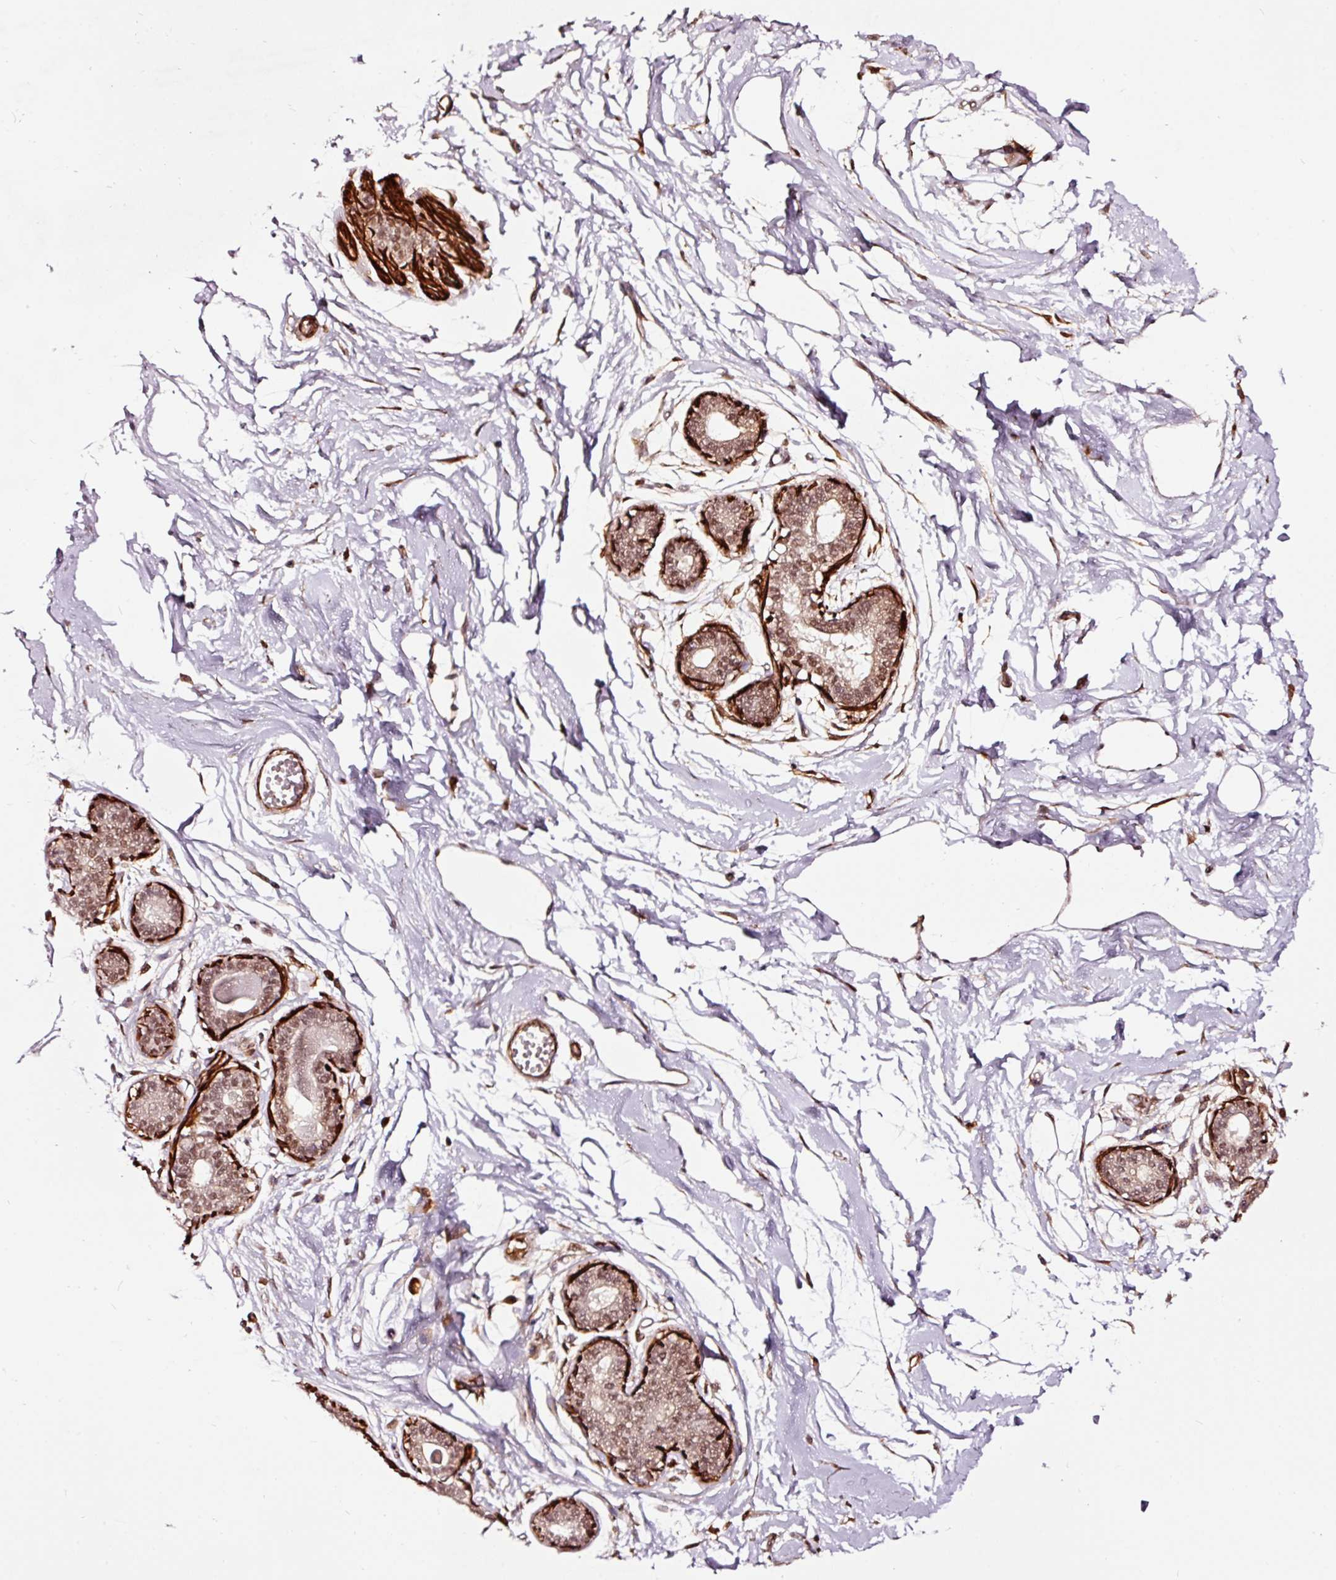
{"staining": {"intensity": "moderate", "quantity": "<25%", "location": "nuclear"}, "tissue": "breast", "cell_type": "Adipocytes", "image_type": "normal", "snomed": [{"axis": "morphology", "description": "Normal tissue, NOS"}, {"axis": "topography", "description": "Breast"}], "caption": "Unremarkable breast was stained to show a protein in brown. There is low levels of moderate nuclear expression in approximately <25% of adipocytes. The protein of interest is shown in brown color, while the nuclei are stained blue.", "gene": "TPM1", "patient": {"sex": "female", "age": 45}}